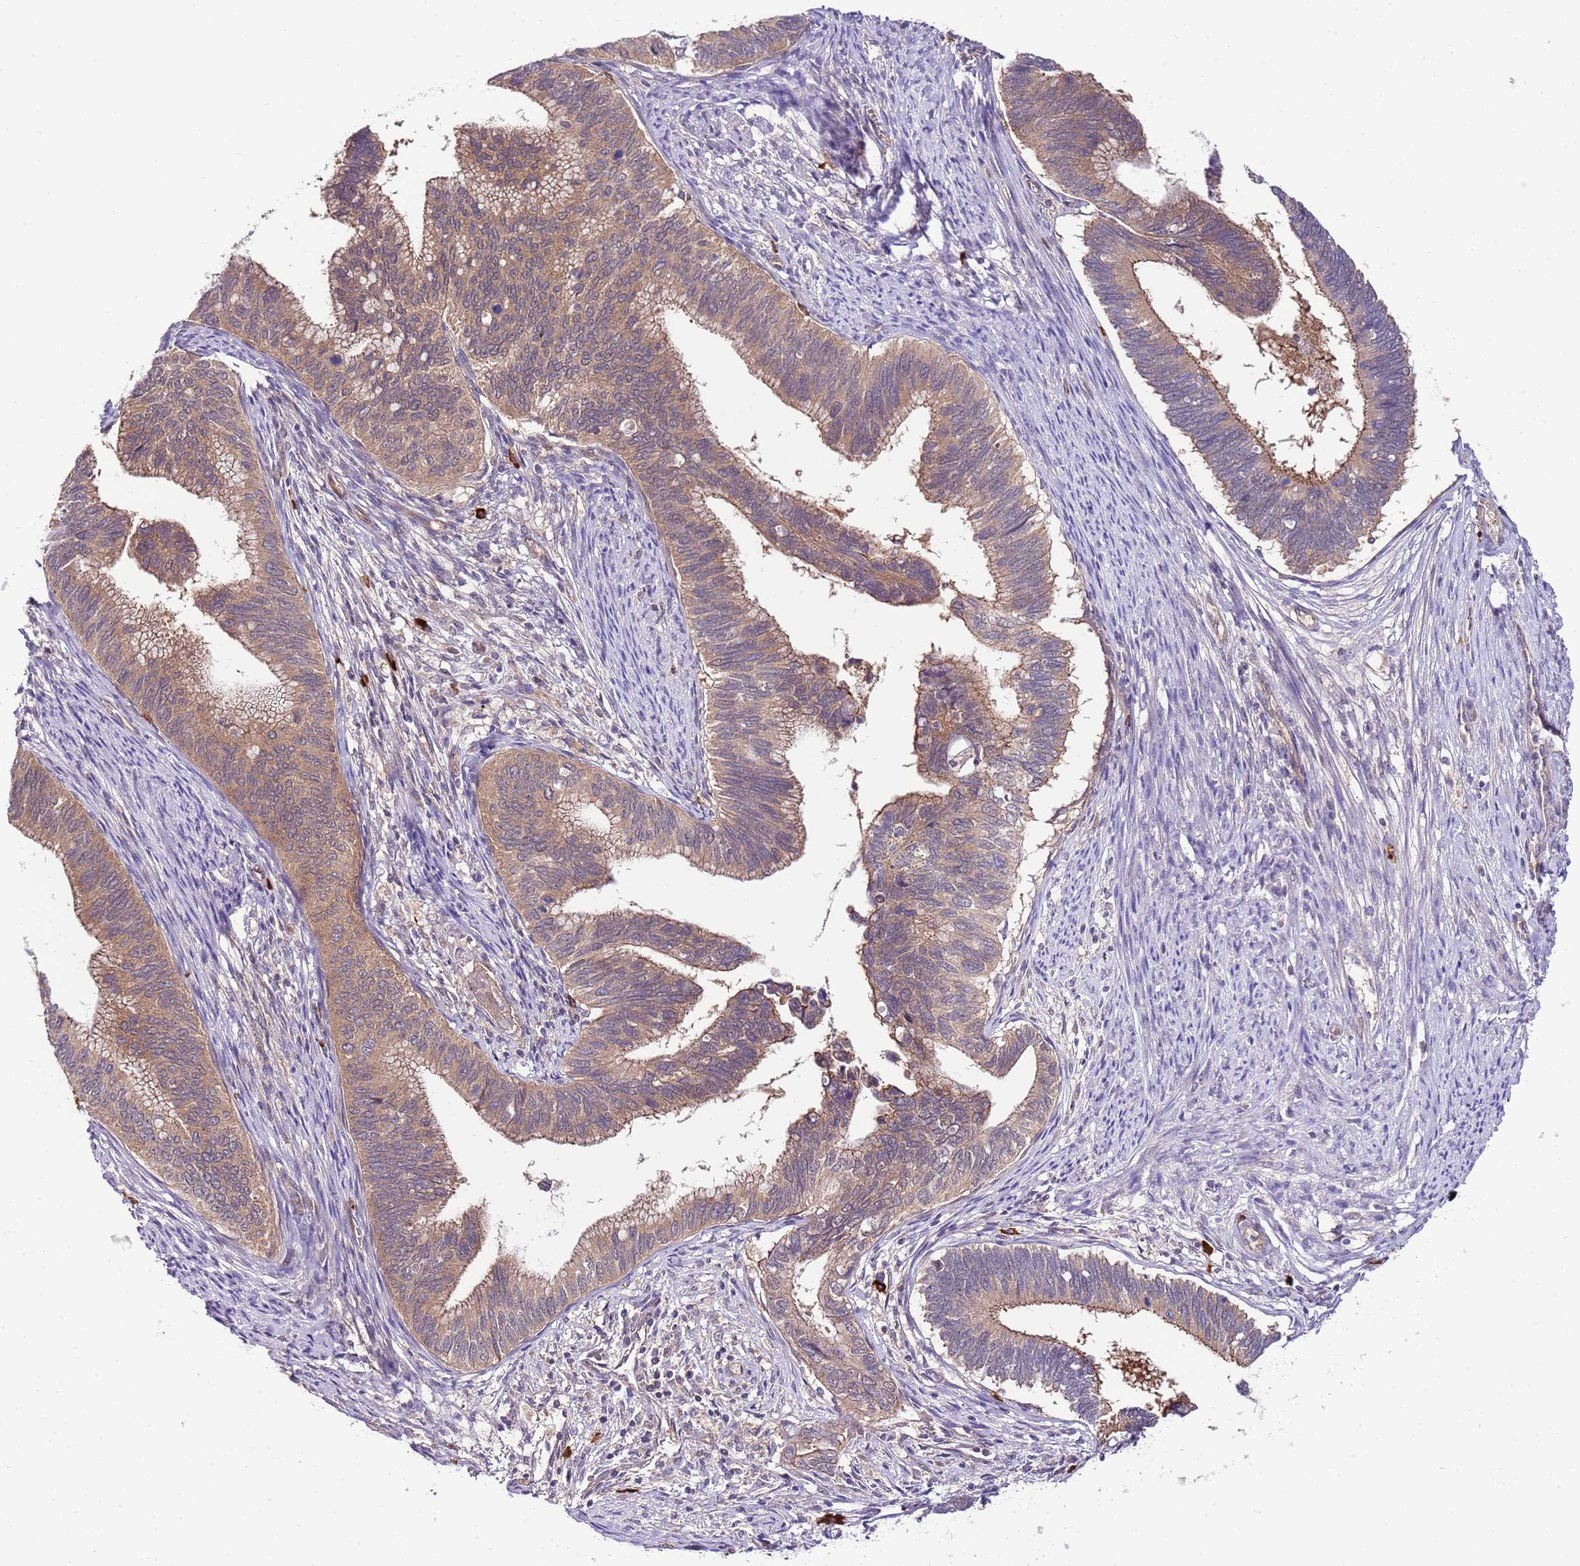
{"staining": {"intensity": "moderate", "quantity": ">75%", "location": "cytoplasmic/membranous"}, "tissue": "cervical cancer", "cell_type": "Tumor cells", "image_type": "cancer", "snomed": [{"axis": "morphology", "description": "Adenocarcinoma, NOS"}, {"axis": "topography", "description": "Cervix"}], "caption": "This photomicrograph shows IHC staining of adenocarcinoma (cervical), with medium moderate cytoplasmic/membranous staining in about >75% of tumor cells.", "gene": "DONSON", "patient": {"sex": "female", "age": 42}}